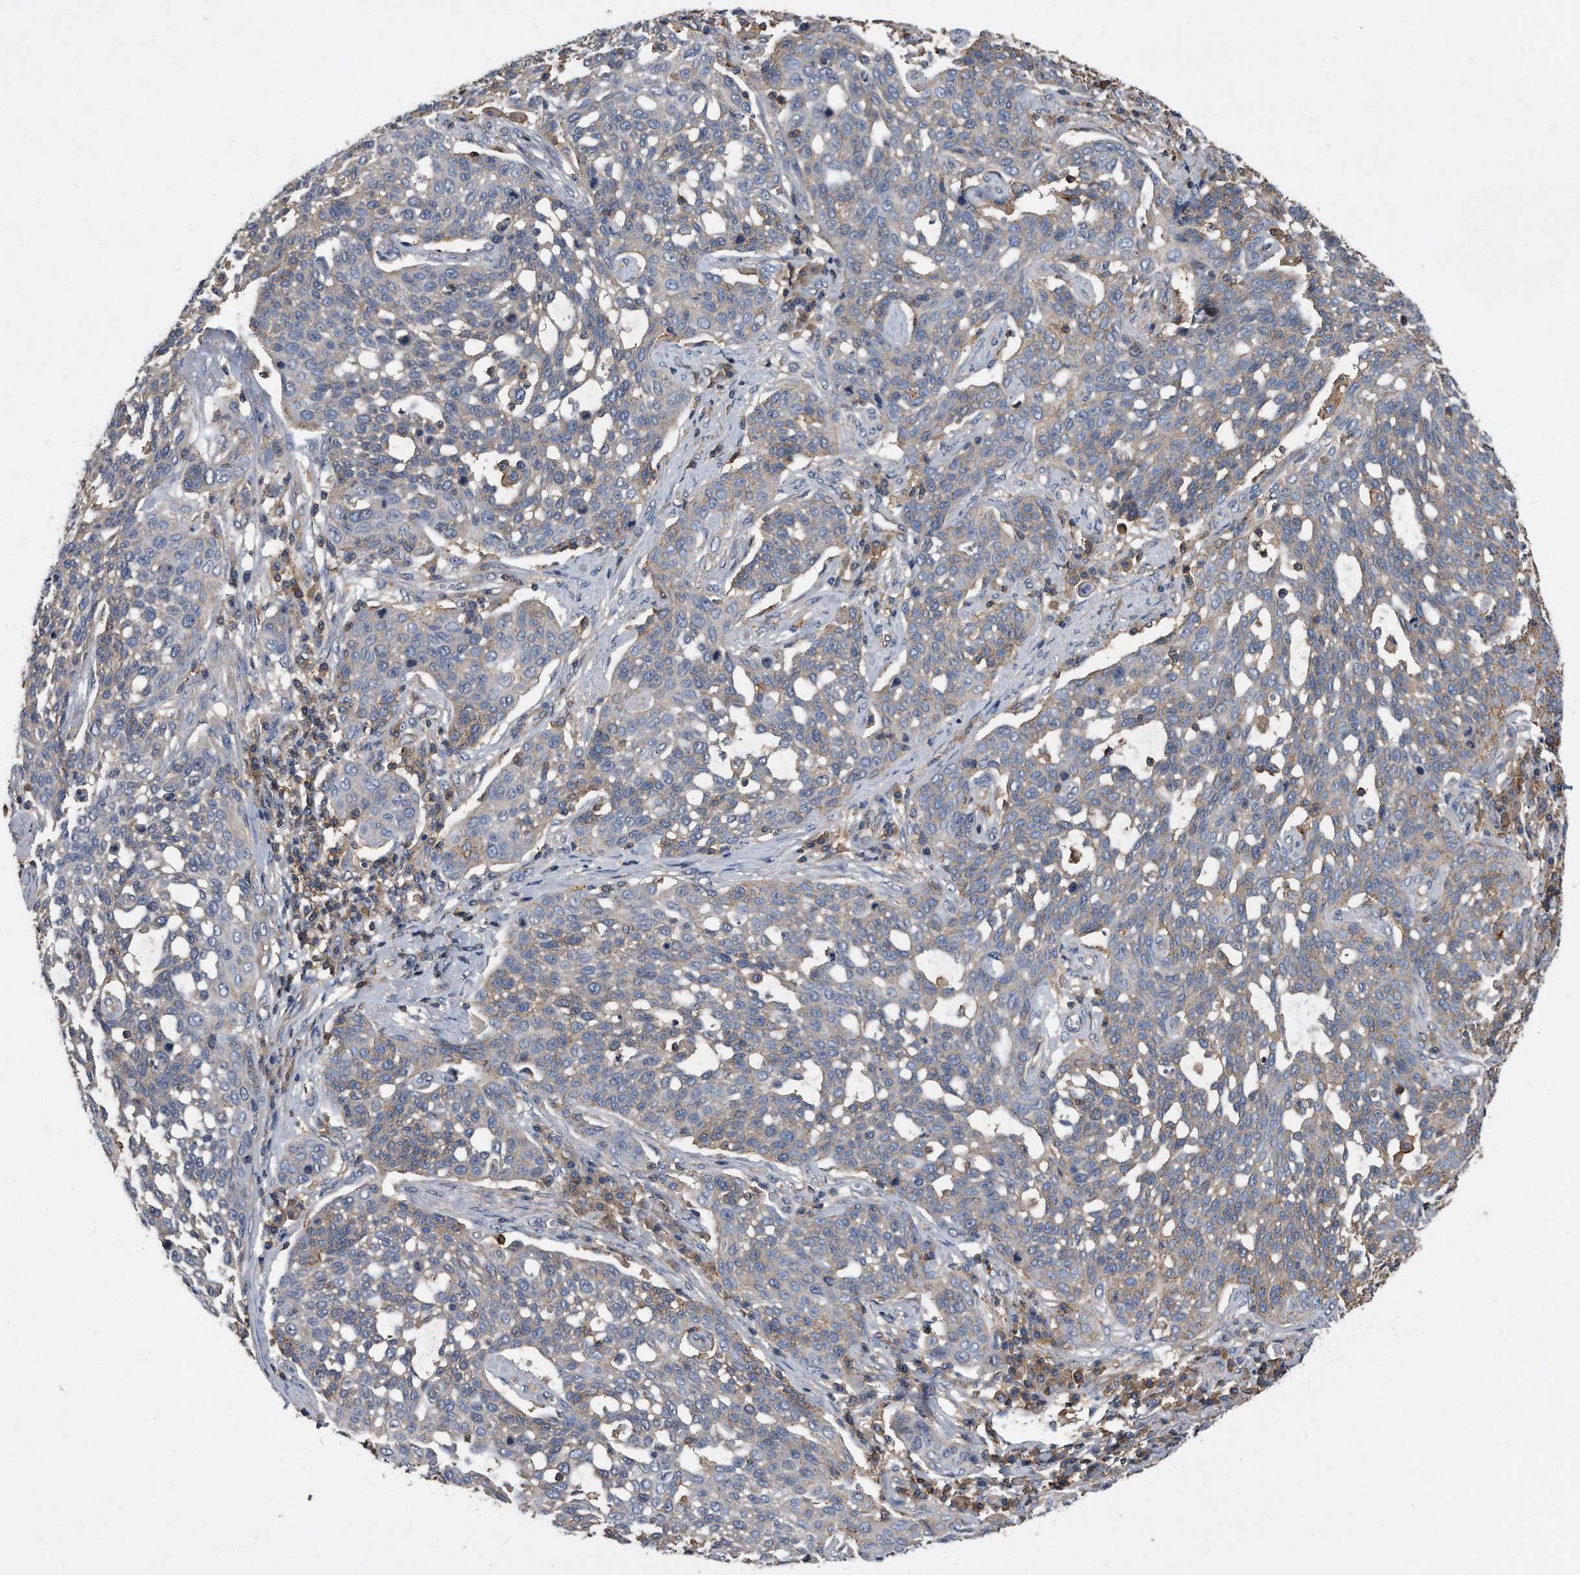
{"staining": {"intensity": "weak", "quantity": "<25%", "location": "cytoplasmic/membranous"}, "tissue": "cervical cancer", "cell_type": "Tumor cells", "image_type": "cancer", "snomed": [{"axis": "morphology", "description": "Squamous cell carcinoma, NOS"}, {"axis": "topography", "description": "Cervix"}], "caption": "High magnification brightfield microscopy of cervical cancer (squamous cell carcinoma) stained with DAB (brown) and counterstained with hematoxylin (blue): tumor cells show no significant staining.", "gene": "ATG5", "patient": {"sex": "female", "age": 34}}